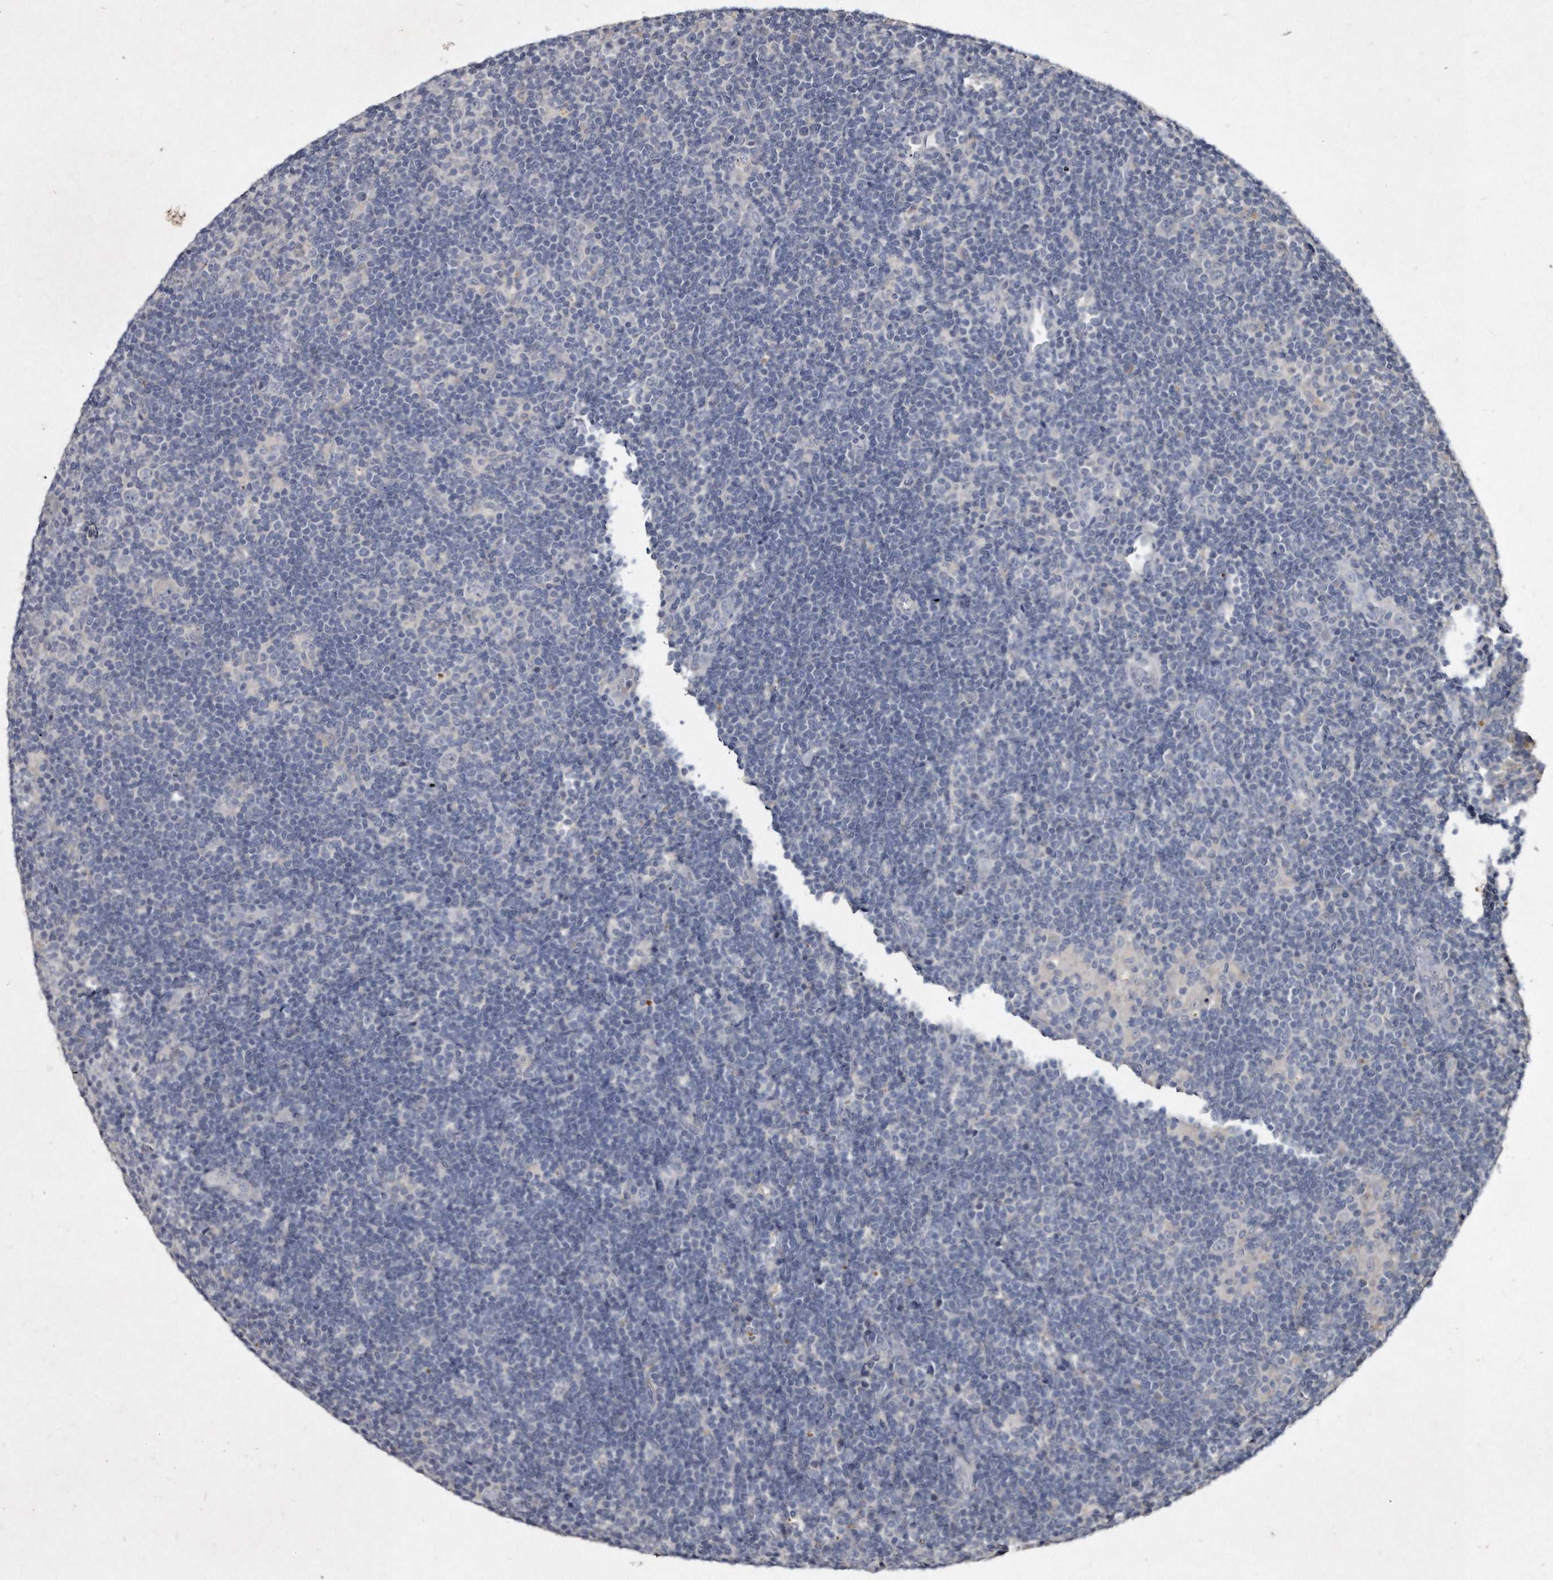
{"staining": {"intensity": "negative", "quantity": "none", "location": "none"}, "tissue": "lymphoma", "cell_type": "Tumor cells", "image_type": "cancer", "snomed": [{"axis": "morphology", "description": "Hodgkin's disease, NOS"}, {"axis": "topography", "description": "Lymph node"}], "caption": "A histopathology image of Hodgkin's disease stained for a protein demonstrates no brown staining in tumor cells. Nuclei are stained in blue.", "gene": "KLHDC3", "patient": {"sex": "female", "age": 57}}